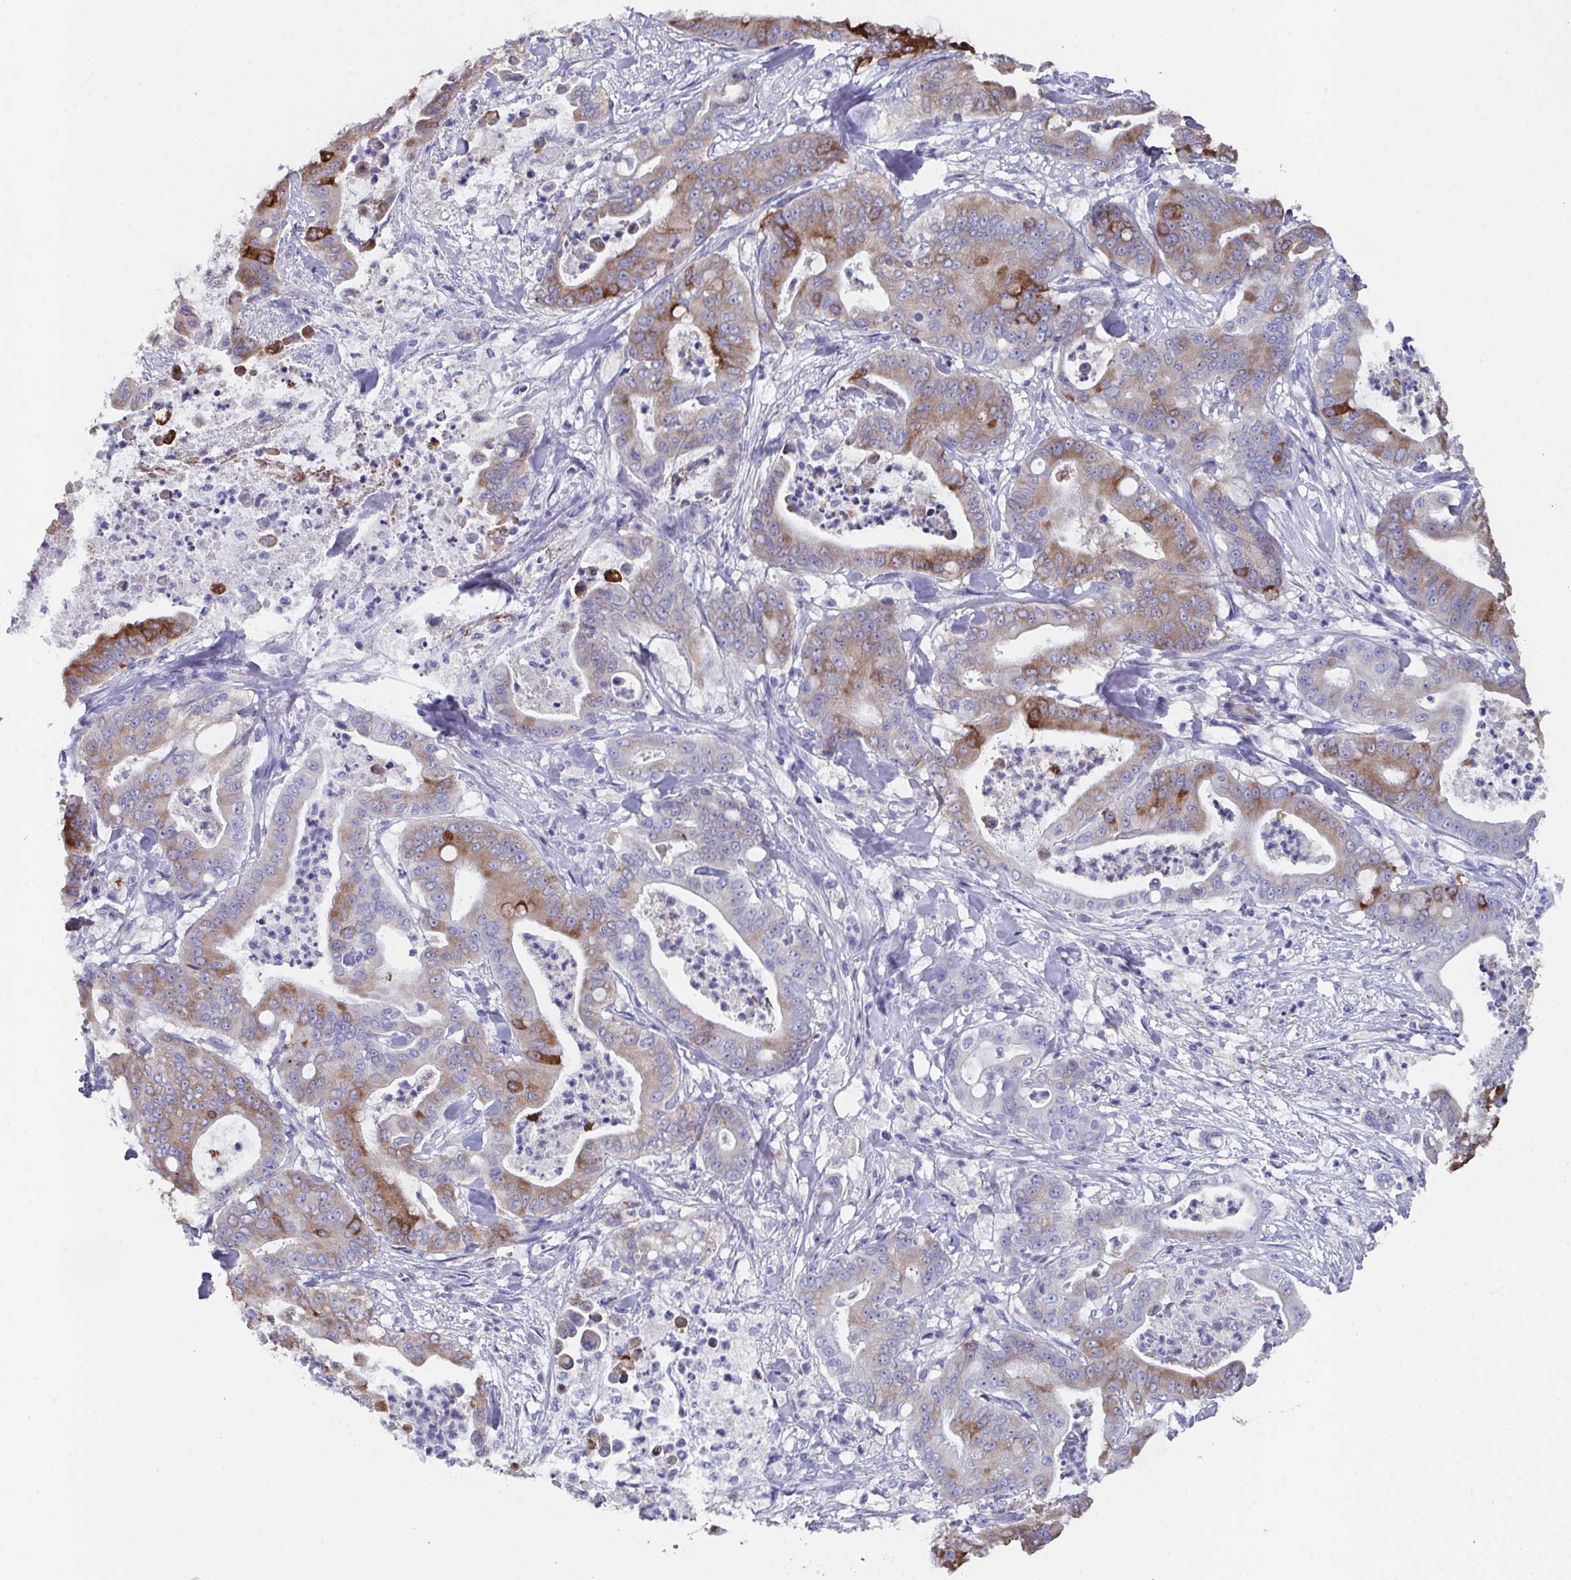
{"staining": {"intensity": "moderate", "quantity": "25%-75%", "location": "cytoplasmic/membranous"}, "tissue": "pancreatic cancer", "cell_type": "Tumor cells", "image_type": "cancer", "snomed": [{"axis": "morphology", "description": "Adenocarcinoma, NOS"}, {"axis": "topography", "description": "Pancreas"}], "caption": "Pancreatic cancer stained with a protein marker displays moderate staining in tumor cells.", "gene": "SSC4D", "patient": {"sex": "male", "age": 71}}